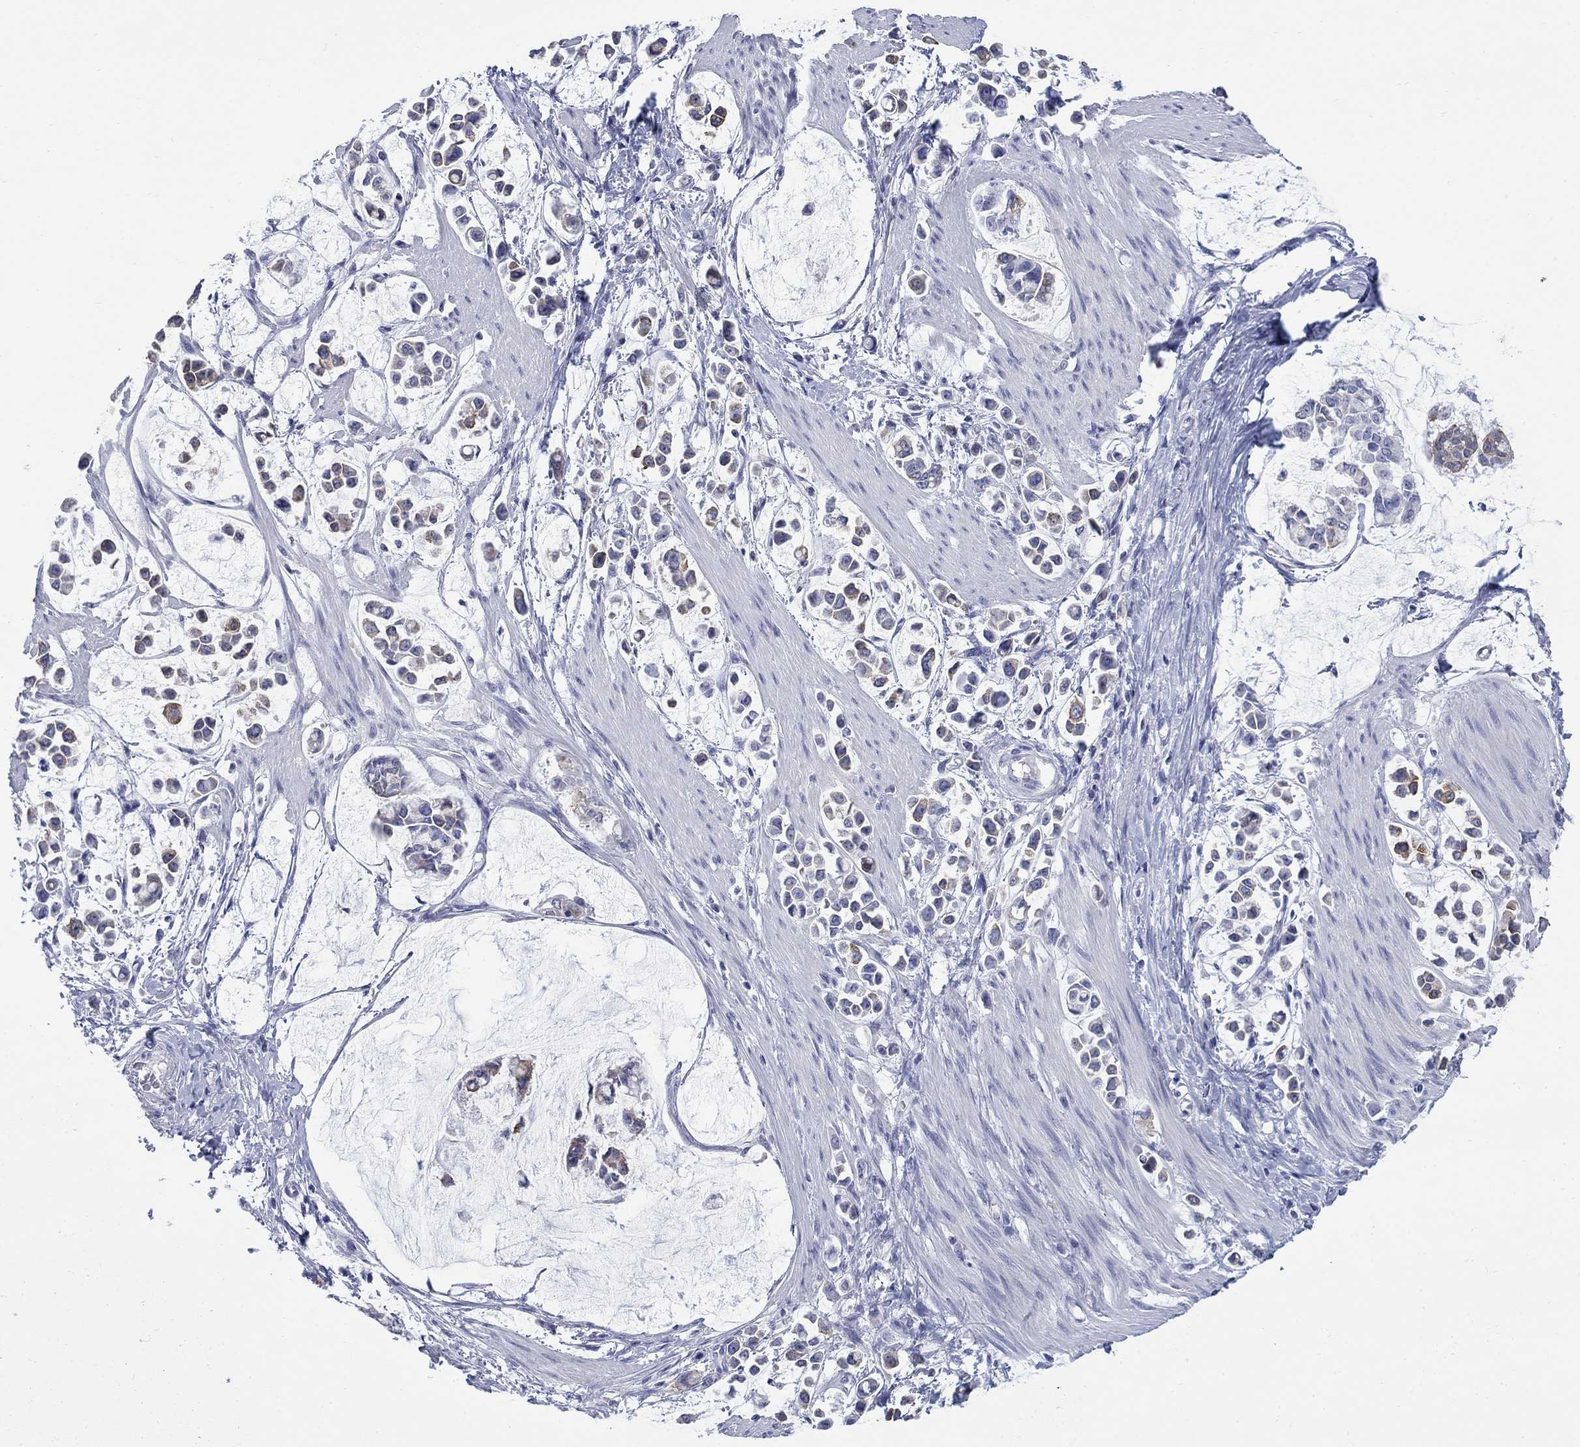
{"staining": {"intensity": "strong", "quantity": "<25%", "location": "cytoplasmic/membranous"}, "tissue": "stomach cancer", "cell_type": "Tumor cells", "image_type": "cancer", "snomed": [{"axis": "morphology", "description": "Adenocarcinoma, NOS"}, {"axis": "topography", "description": "Stomach"}], "caption": "A high-resolution photomicrograph shows immunohistochemistry staining of stomach cancer, which demonstrates strong cytoplasmic/membranous positivity in approximately <25% of tumor cells.", "gene": "IGF2BP3", "patient": {"sex": "male", "age": 82}}